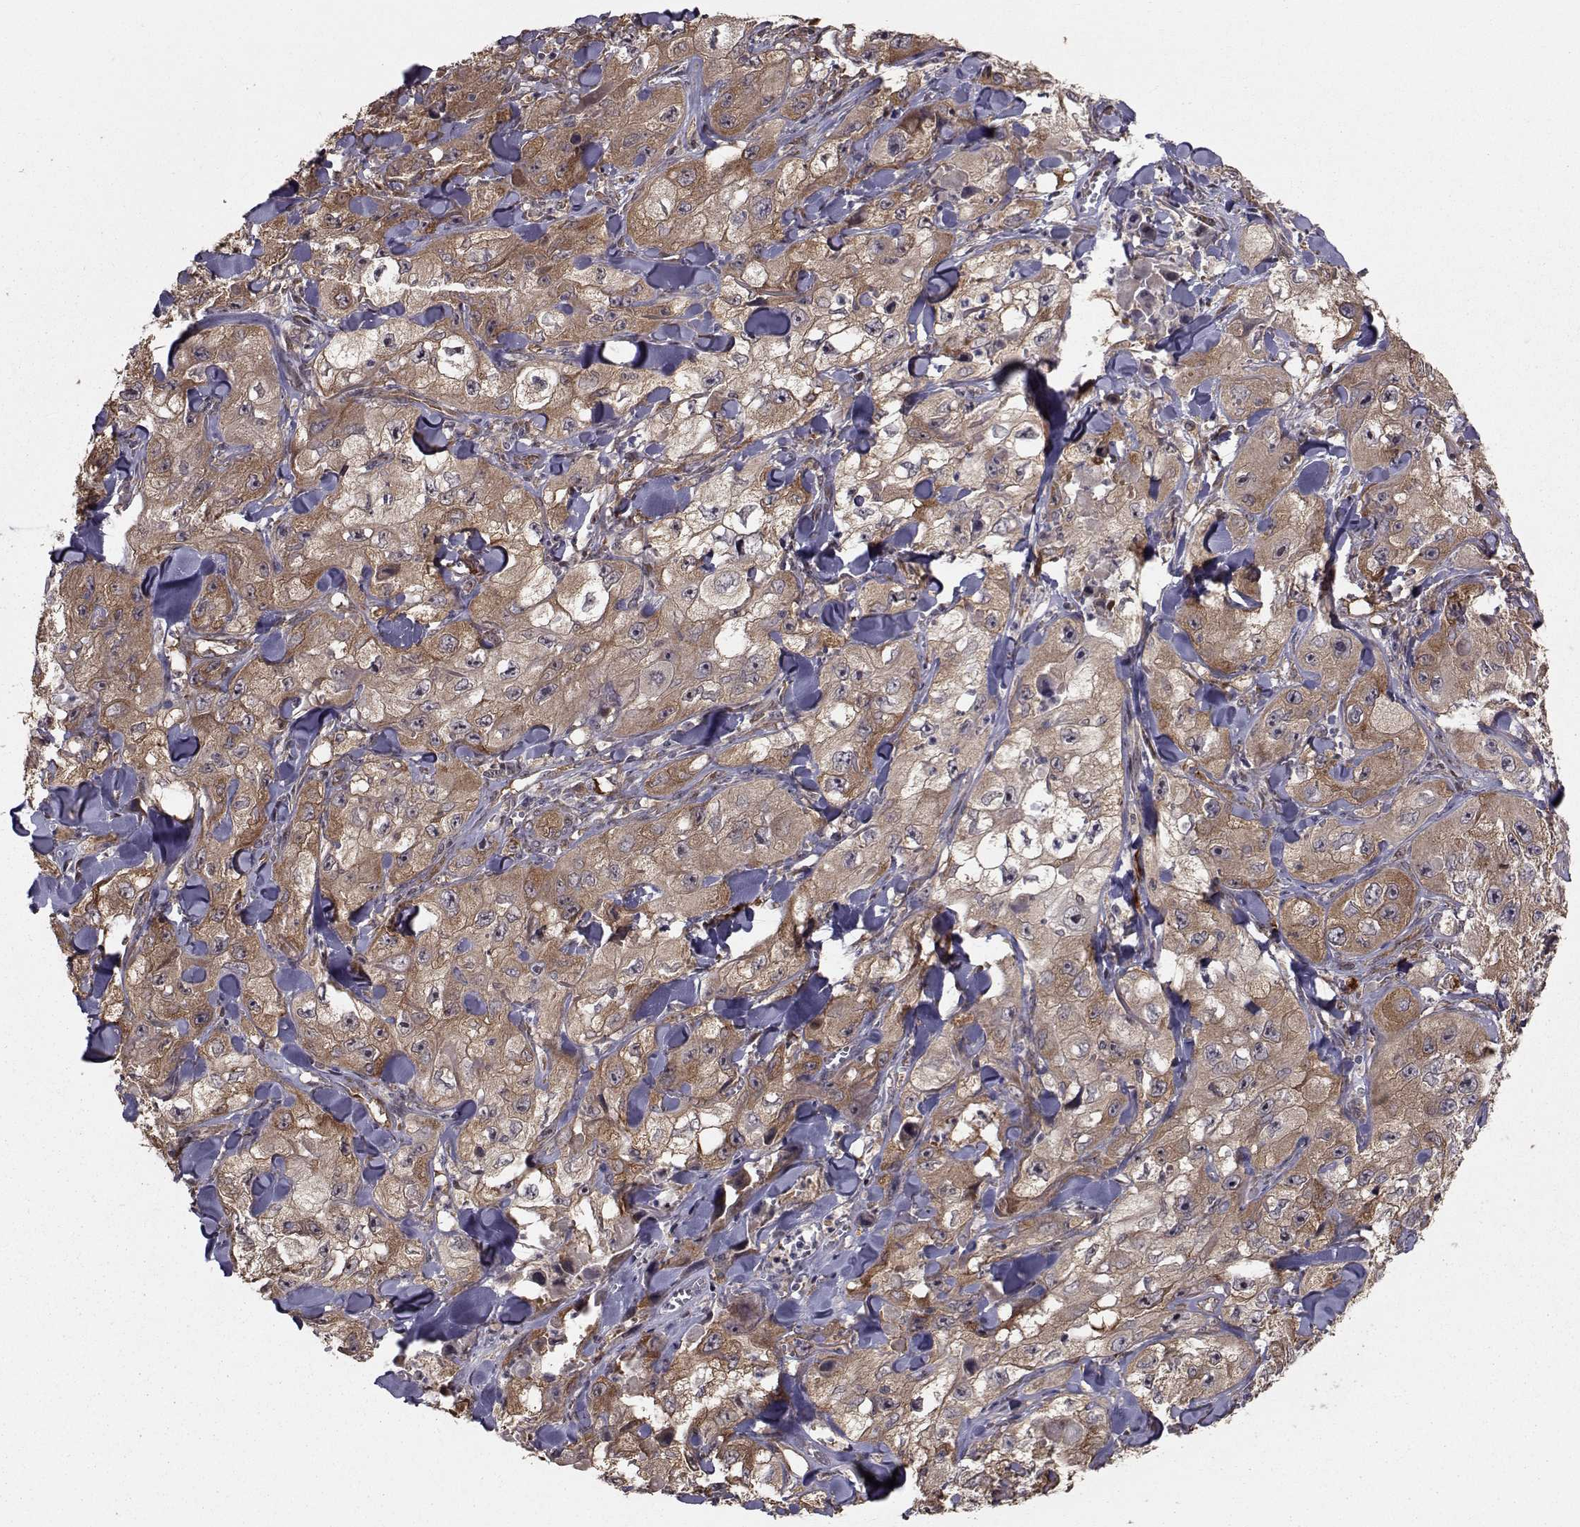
{"staining": {"intensity": "weak", "quantity": ">75%", "location": "cytoplasmic/membranous"}, "tissue": "skin cancer", "cell_type": "Tumor cells", "image_type": "cancer", "snomed": [{"axis": "morphology", "description": "Squamous cell carcinoma, NOS"}, {"axis": "topography", "description": "Skin"}, {"axis": "topography", "description": "Subcutis"}], "caption": "Protein staining reveals weak cytoplasmic/membranous staining in about >75% of tumor cells in skin squamous cell carcinoma.", "gene": "TRIP10", "patient": {"sex": "male", "age": 73}}